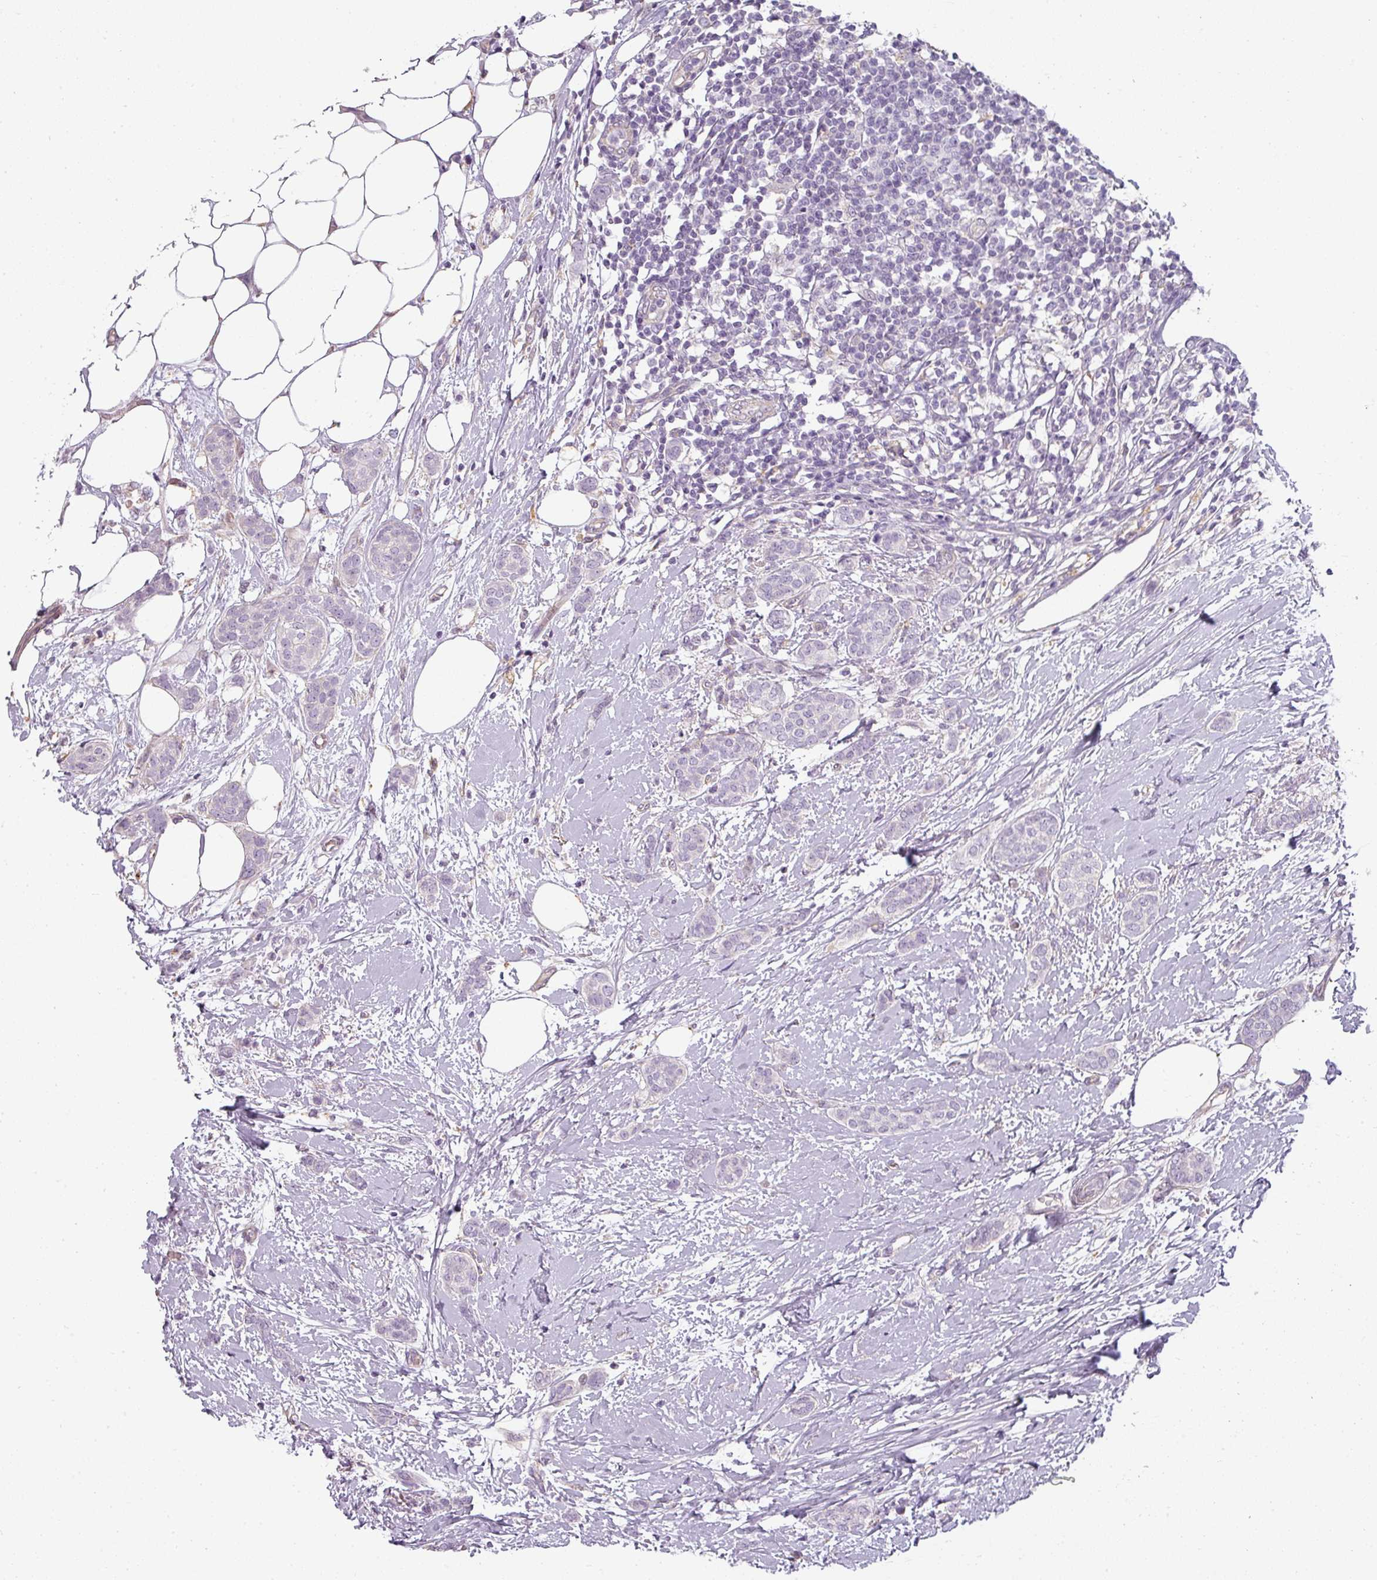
{"staining": {"intensity": "negative", "quantity": "none", "location": "none"}, "tissue": "breast cancer", "cell_type": "Tumor cells", "image_type": "cancer", "snomed": [{"axis": "morphology", "description": "Duct carcinoma"}, {"axis": "topography", "description": "Breast"}], "caption": "Immunohistochemistry histopathology image of human breast cancer stained for a protein (brown), which exhibits no staining in tumor cells. (DAB (3,3'-diaminobenzidine) immunohistochemistry (IHC) visualized using brightfield microscopy, high magnification).", "gene": "ASB1", "patient": {"sex": "female", "age": 72}}